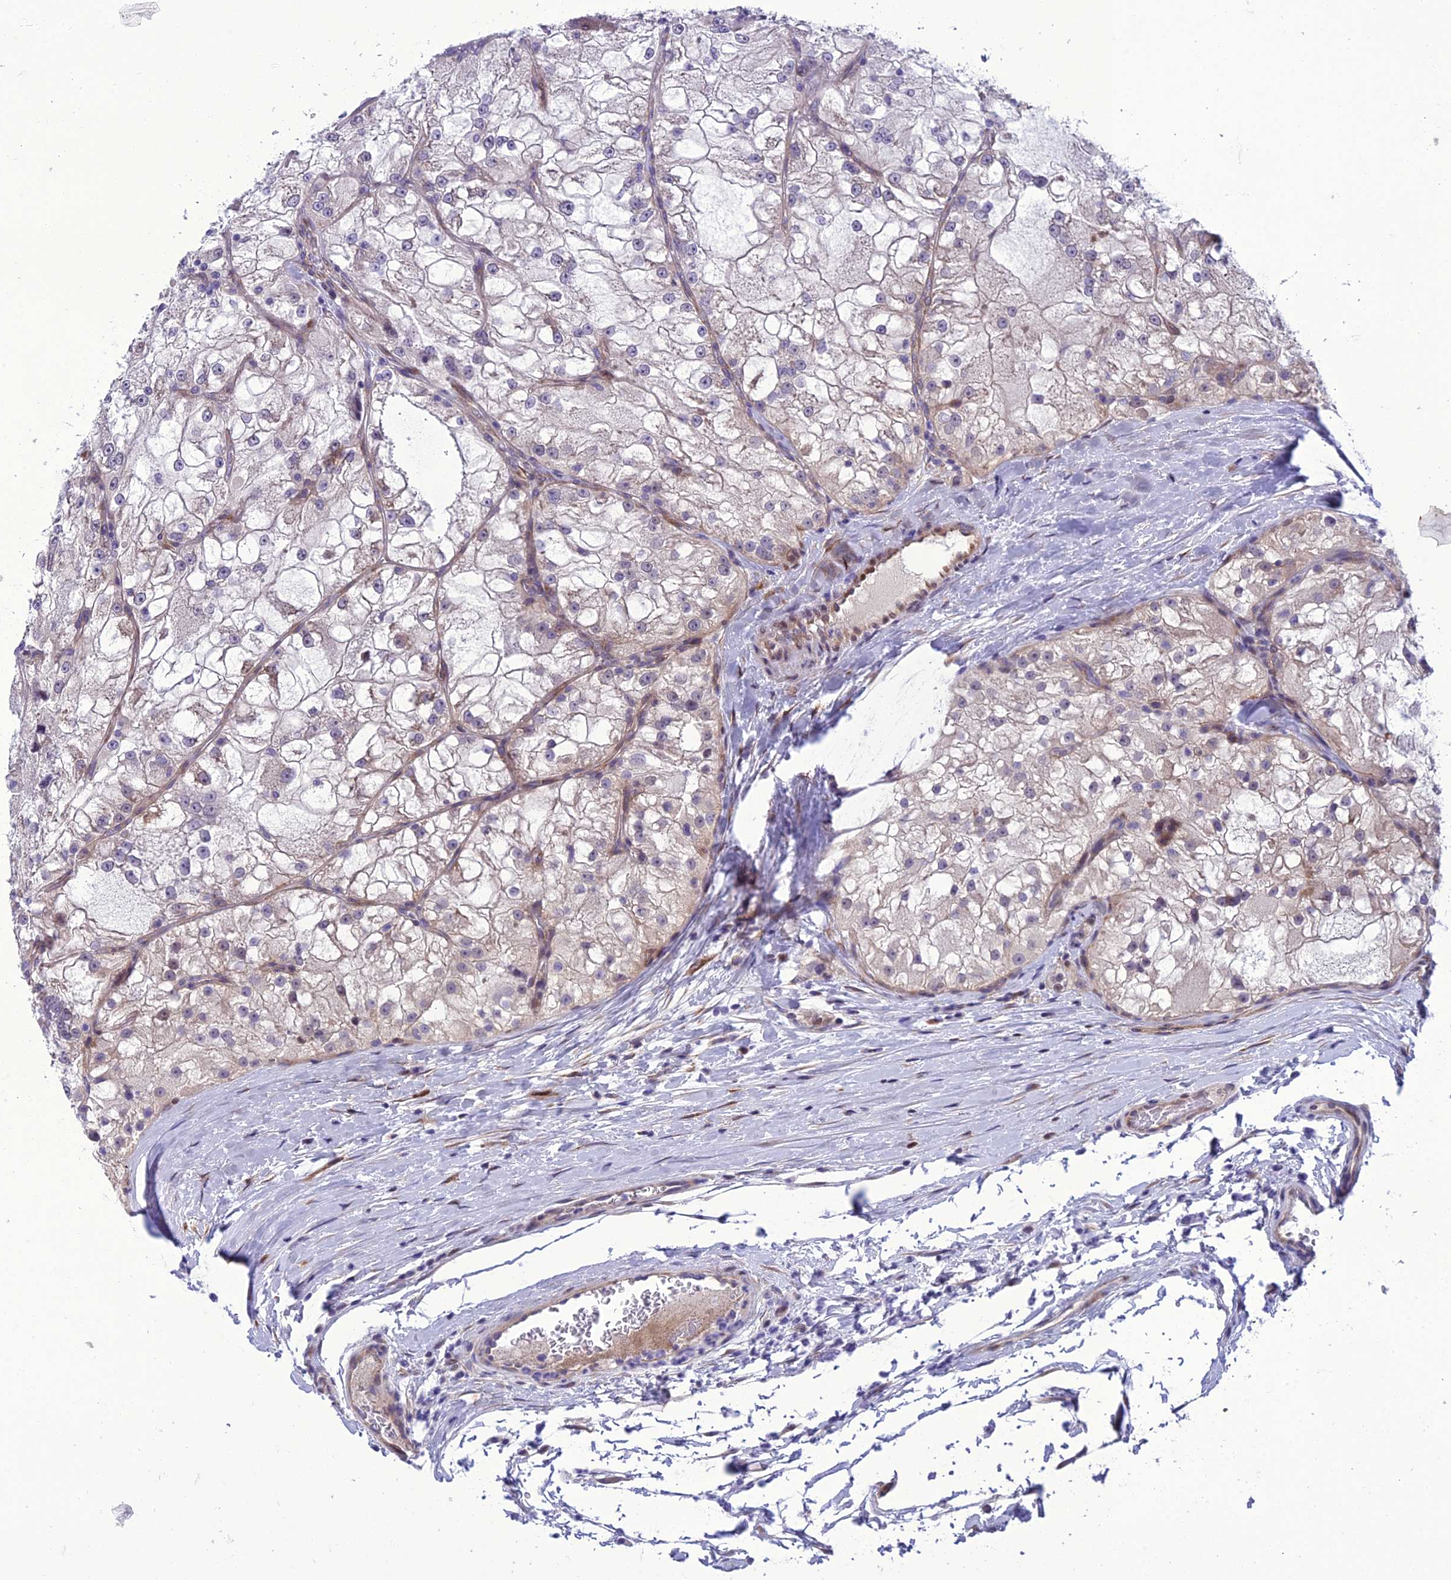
{"staining": {"intensity": "weak", "quantity": "<25%", "location": "cytoplasmic/membranous"}, "tissue": "renal cancer", "cell_type": "Tumor cells", "image_type": "cancer", "snomed": [{"axis": "morphology", "description": "Adenocarcinoma, NOS"}, {"axis": "topography", "description": "Kidney"}], "caption": "This is an IHC image of human adenocarcinoma (renal). There is no positivity in tumor cells.", "gene": "GAB4", "patient": {"sex": "female", "age": 72}}